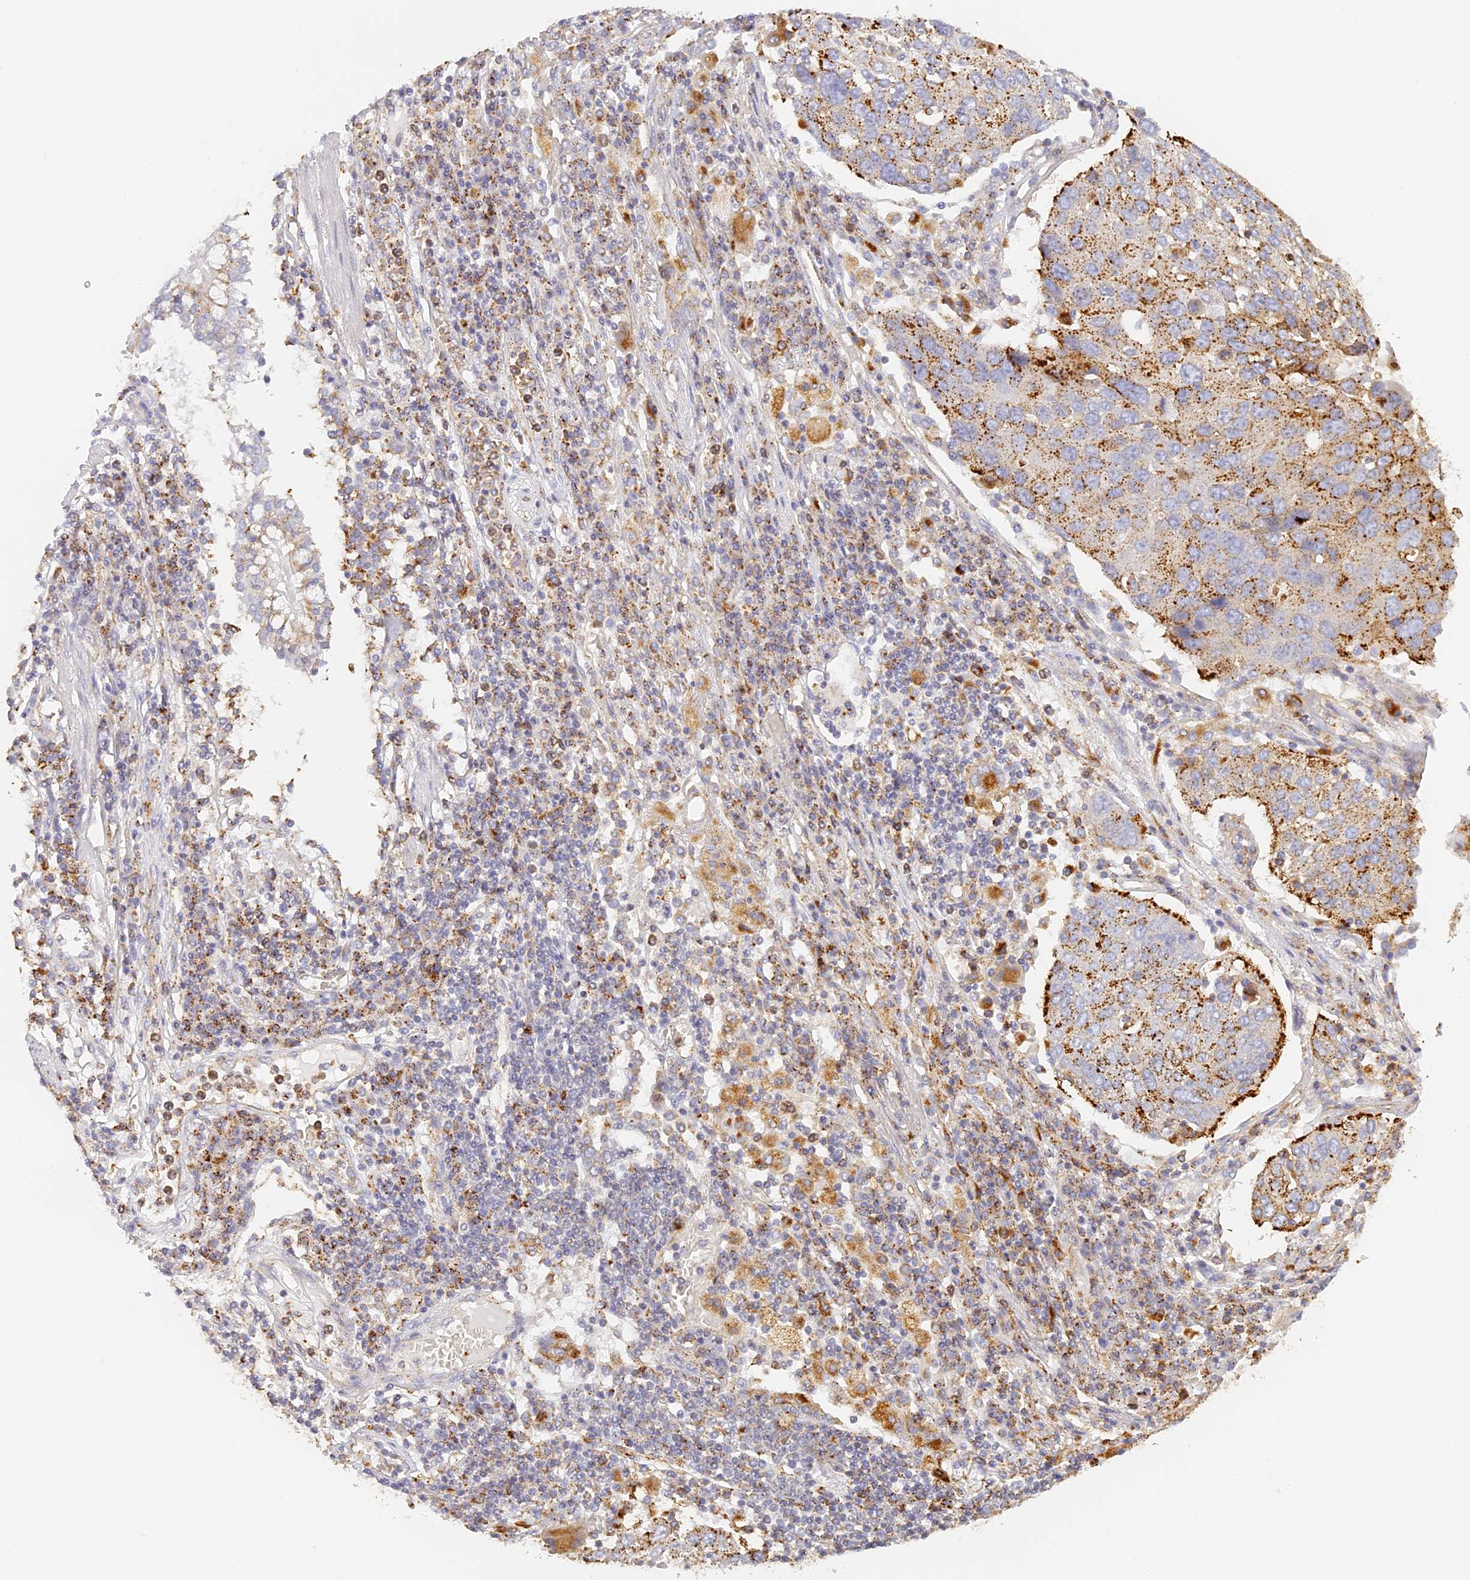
{"staining": {"intensity": "moderate", "quantity": ">75%", "location": "cytoplasmic/membranous"}, "tissue": "lung cancer", "cell_type": "Tumor cells", "image_type": "cancer", "snomed": [{"axis": "morphology", "description": "Squamous cell carcinoma, NOS"}, {"axis": "topography", "description": "Lung"}], "caption": "Brown immunohistochemical staining in squamous cell carcinoma (lung) exhibits moderate cytoplasmic/membranous positivity in approximately >75% of tumor cells. (DAB (3,3'-diaminobenzidine) = brown stain, brightfield microscopy at high magnification).", "gene": "LAMP2", "patient": {"sex": "male", "age": 65}}